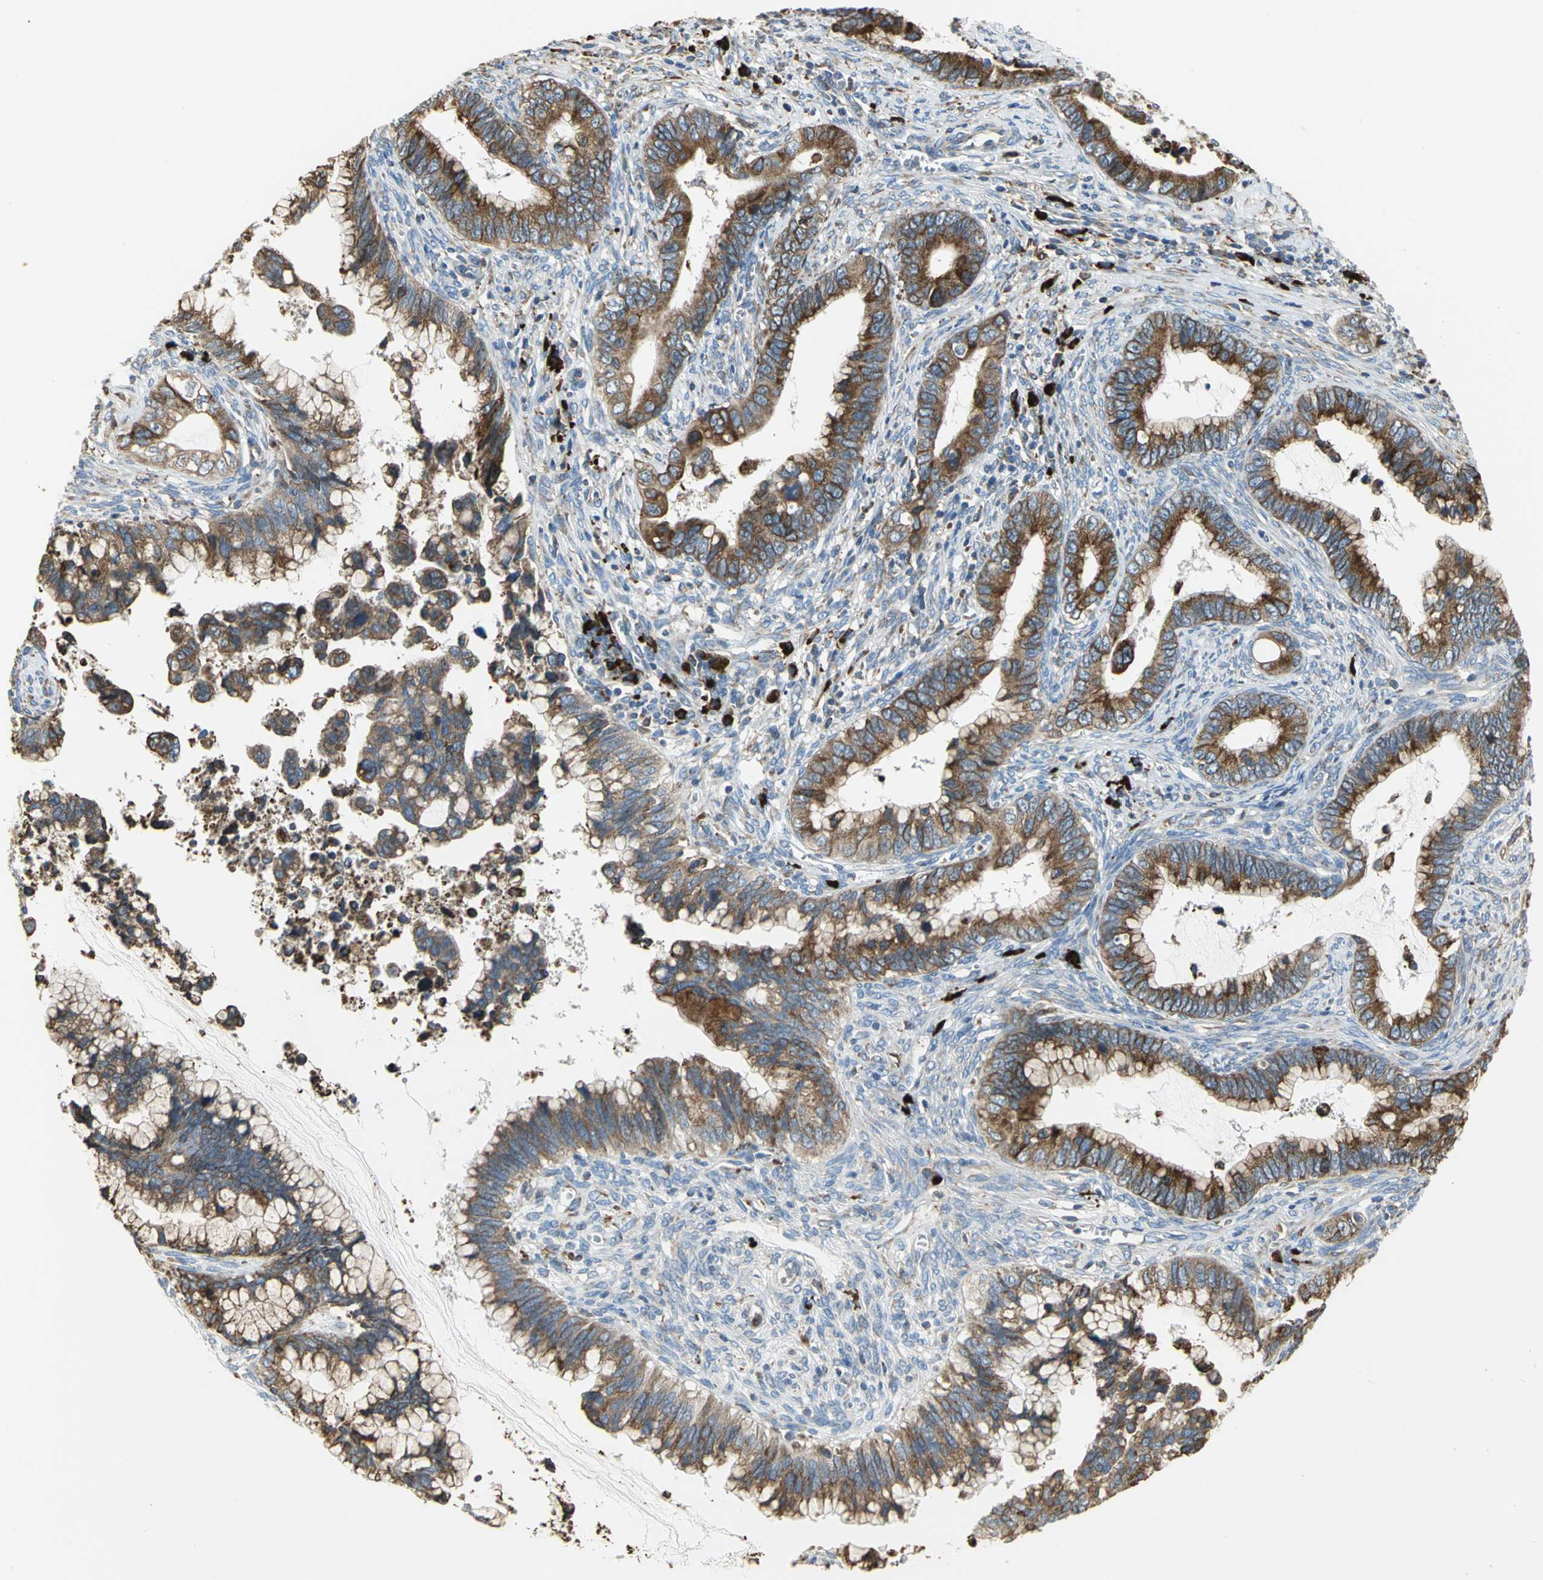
{"staining": {"intensity": "moderate", "quantity": ">75%", "location": "cytoplasmic/membranous"}, "tissue": "cervical cancer", "cell_type": "Tumor cells", "image_type": "cancer", "snomed": [{"axis": "morphology", "description": "Adenocarcinoma, NOS"}, {"axis": "topography", "description": "Cervix"}], "caption": "Cervical cancer was stained to show a protein in brown. There is medium levels of moderate cytoplasmic/membranous expression in about >75% of tumor cells.", "gene": "SDF2L1", "patient": {"sex": "female", "age": 44}}